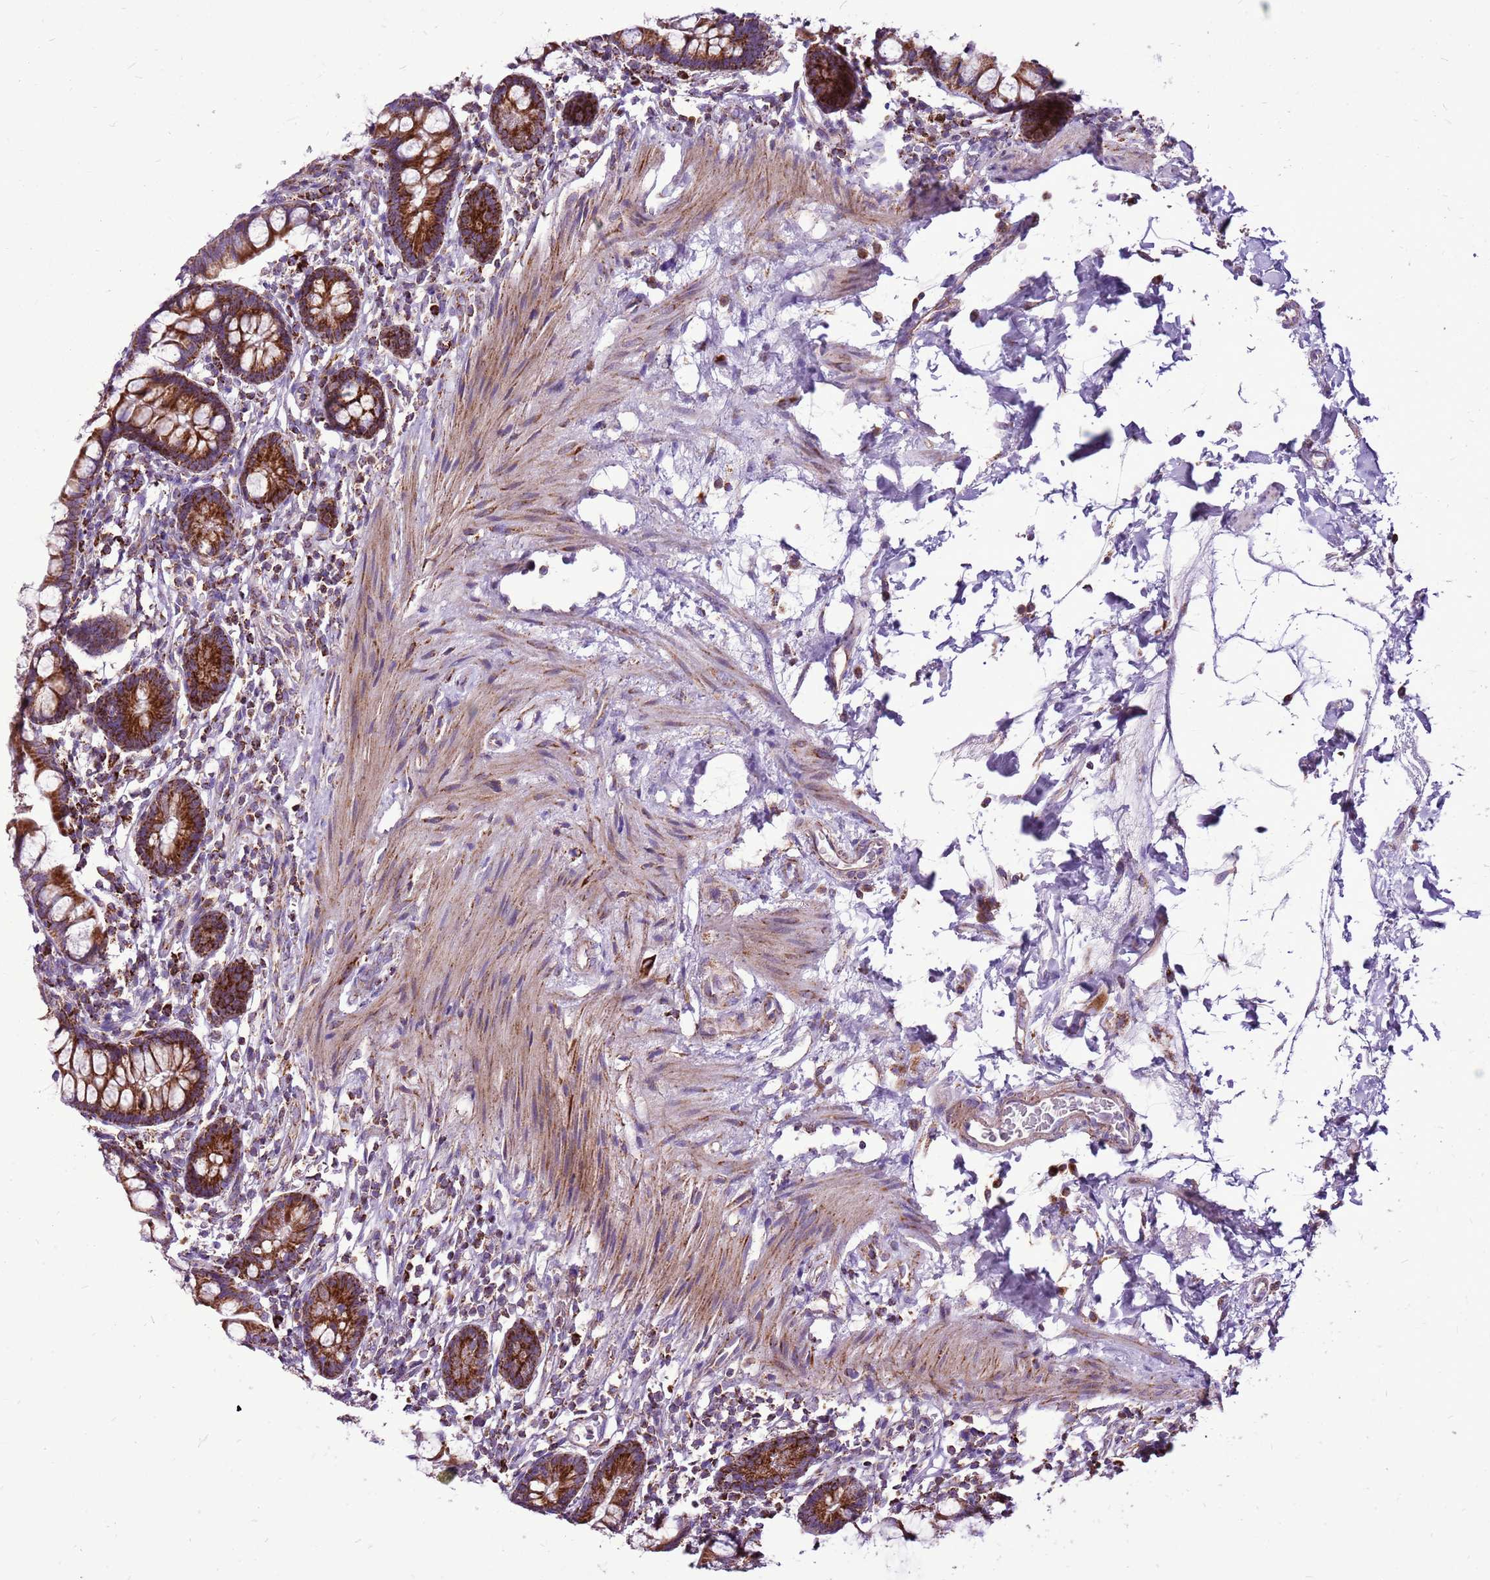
{"staining": {"intensity": "strong", "quantity": ">75%", "location": "cytoplasmic/membranous"}, "tissue": "small intestine", "cell_type": "Glandular cells", "image_type": "normal", "snomed": [{"axis": "morphology", "description": "Normal tissue, NOS"}, {"axis": "topography", "description": "Small intestine"}], "caption": "Strong cytoplasmic/membranous protein expression is present in approximately >75% of glandular cells in small intestine.", "gene": "GCDH", "patient": {"sex": "female", "age": 84}}